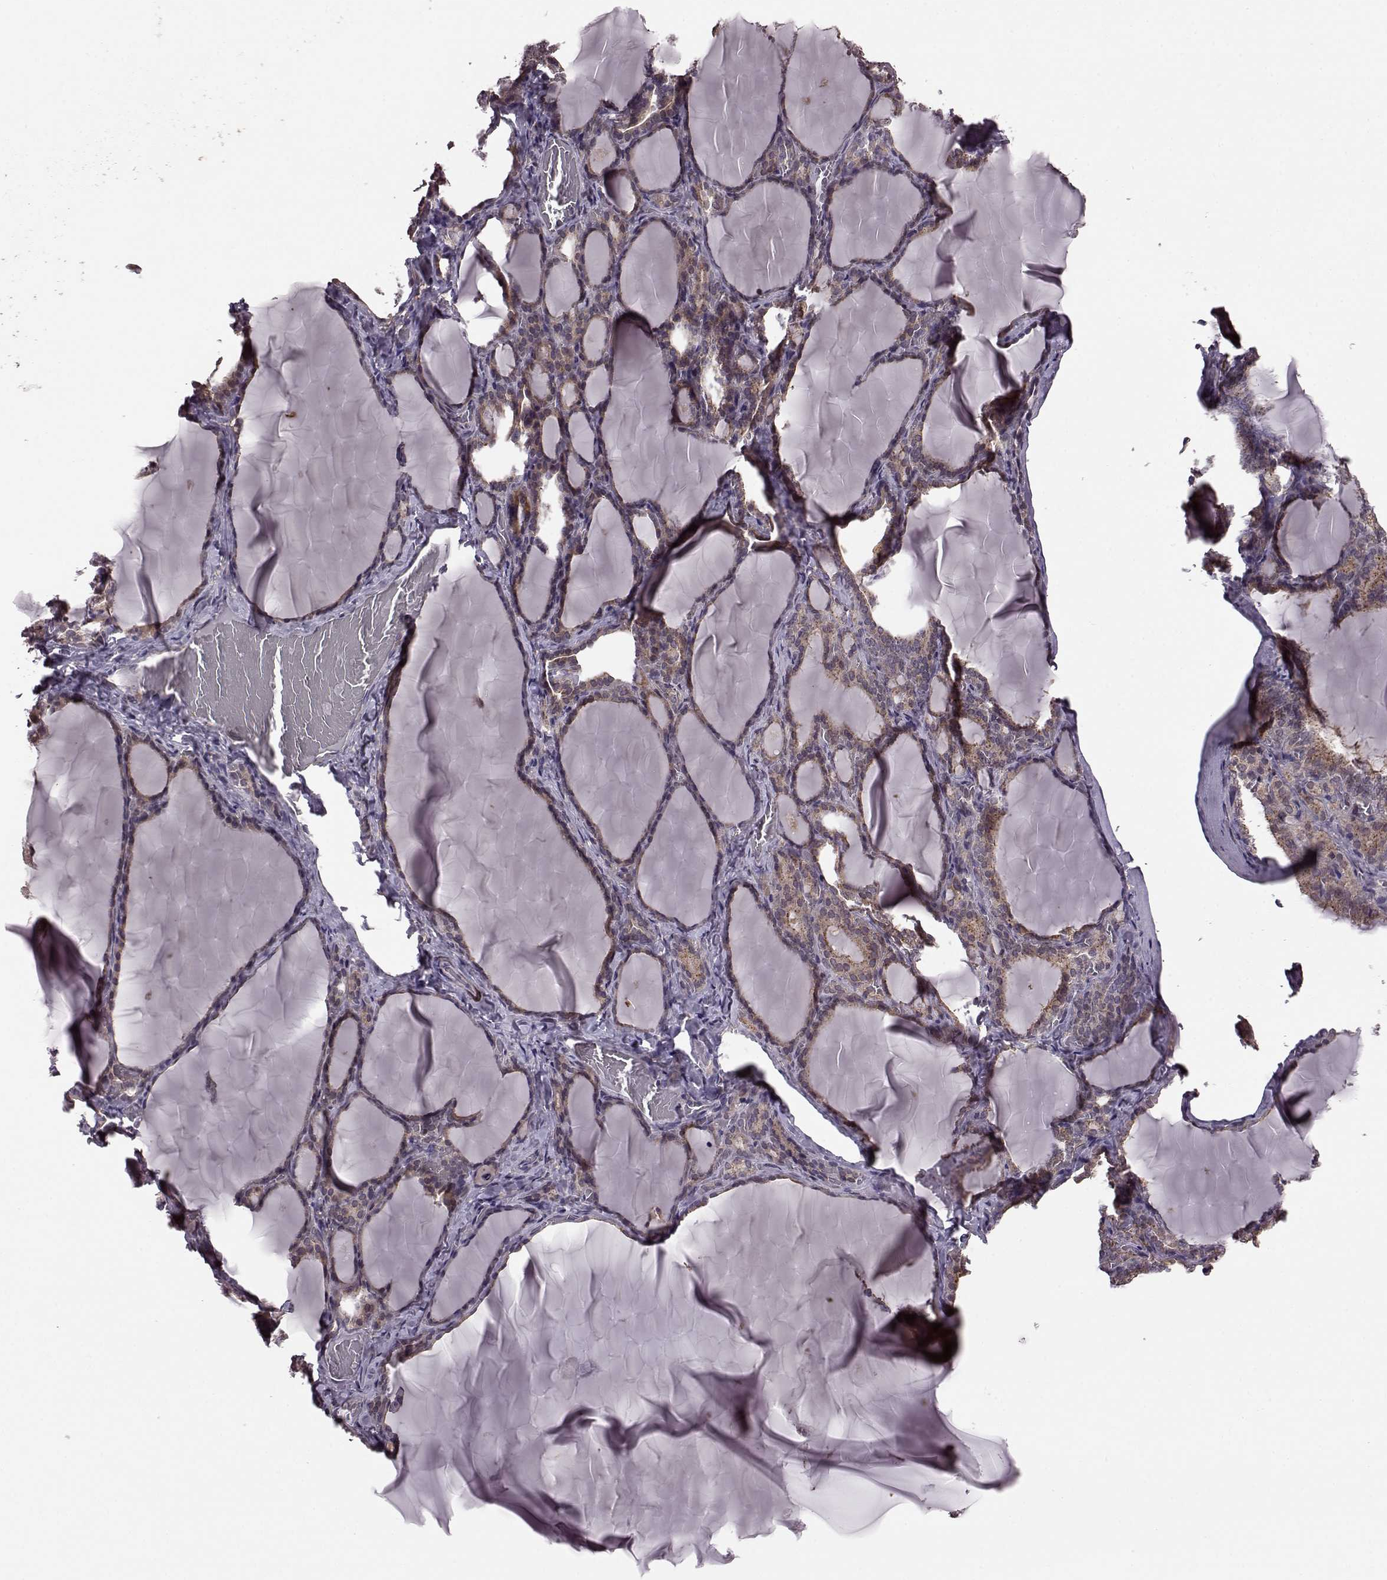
{"staining": {"intensity": "moderate", "quantity": ">75%", "location": "cytoplasmic/membranous"}, "tissue": "thyroid gland", "cell_type": "Glandular cells", "image_type": "normal", "snomed": [{"axis": "morphology", "description": "Normal tissue, NOS"}, {"axis": "morphology", "description": "Hyperplasia, NOS"}, {"axis": "topography", "description": "Thyroid gland"}], "caption": "Immunohistochemistry image of normal thyroid gland stained for a protein (brown), which demonstrates medium levels of moderate cytoplasmic/membranous positivity in about >75% of glandular cells.", "gene": "FNIP2", "patient": {"sex": "female", "age": 27}}